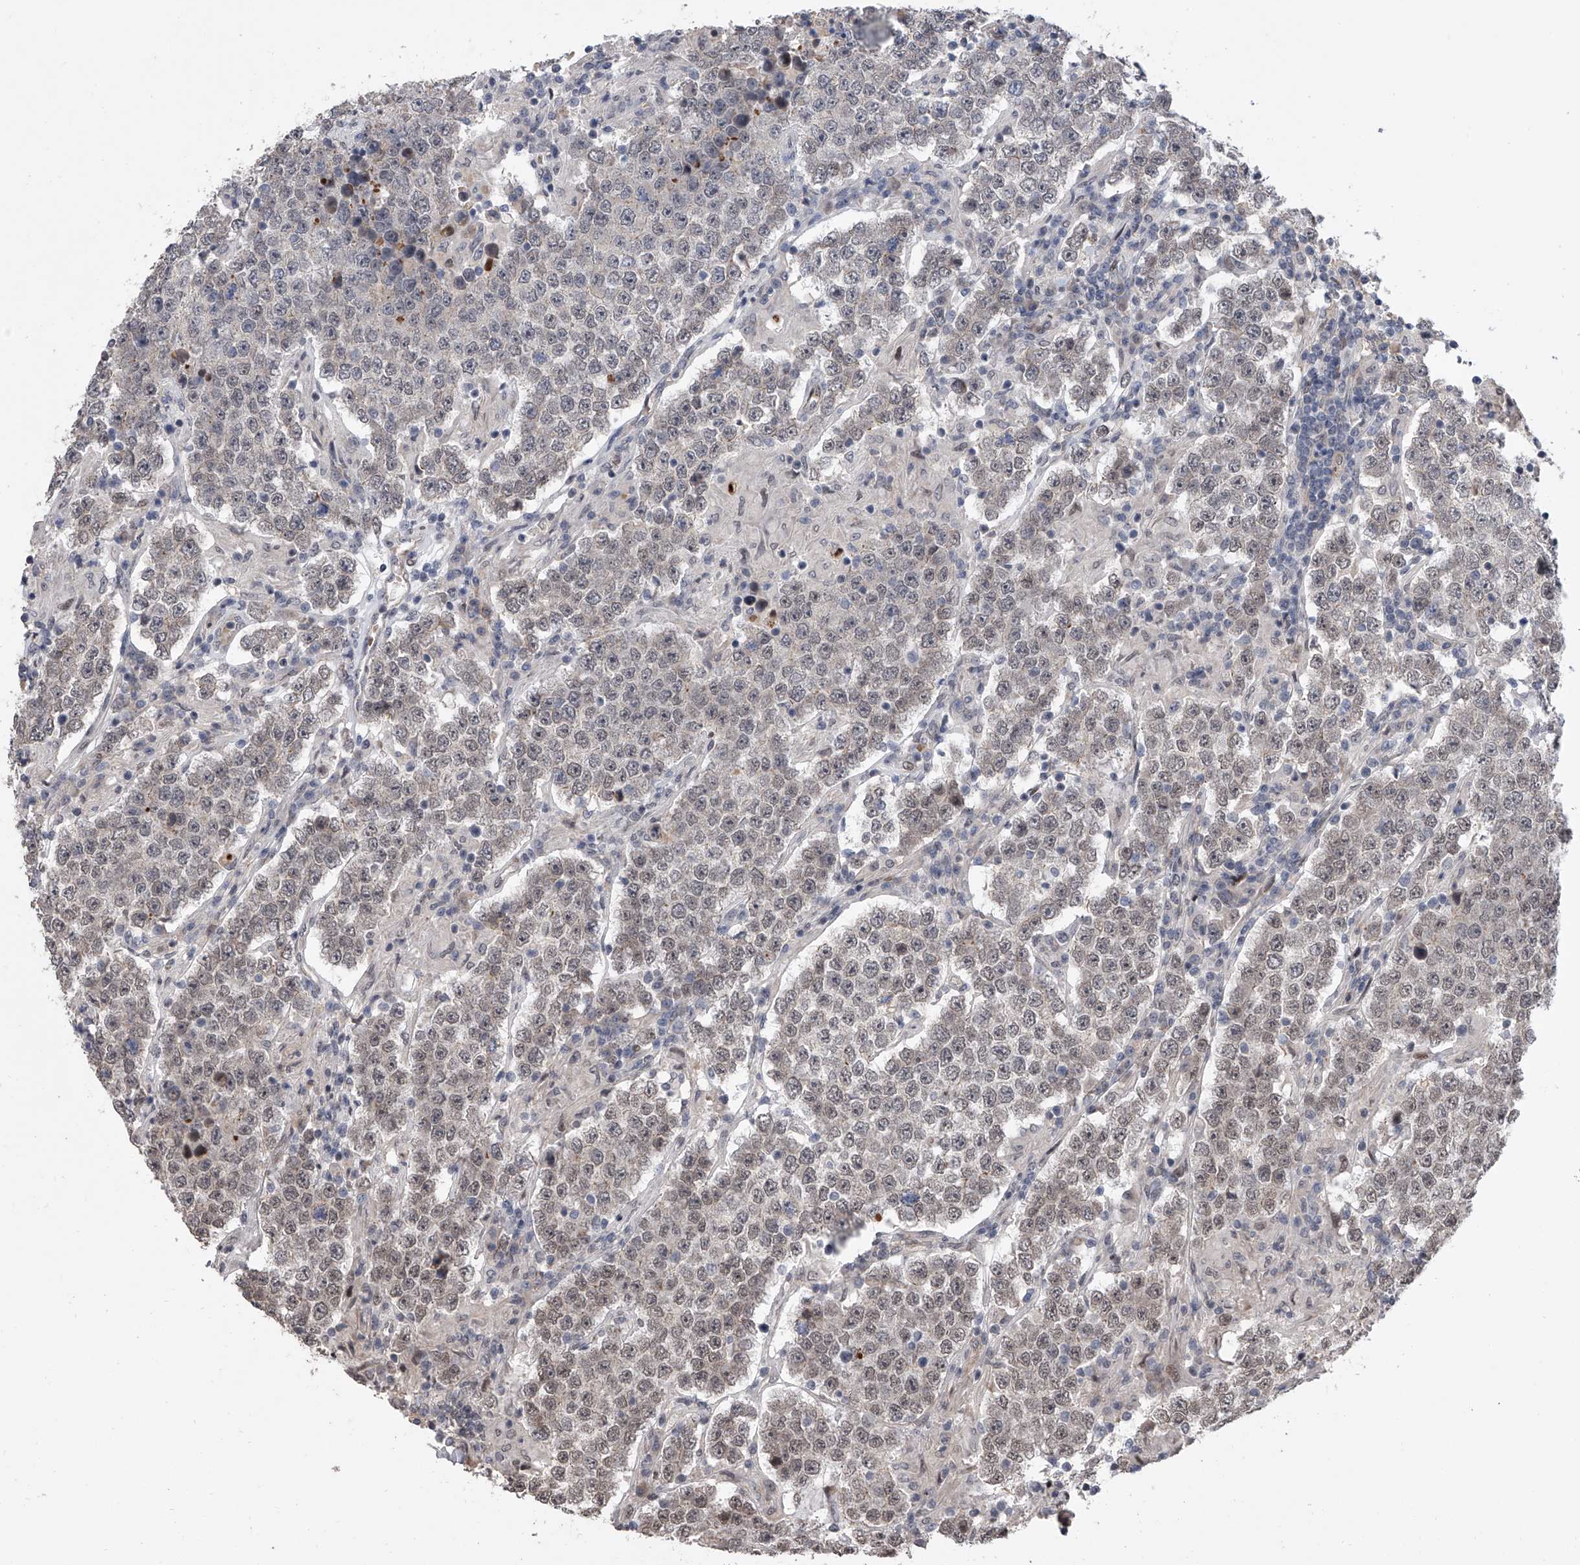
{"staining": {"intensity": "weak", "quantity": "25%-75%", "location": "nuclear"}, "tissue": "testis cancer", "cell_type": "Tumor cells", "image_type": "cancer", "snomed": [{"axis": "morphology", "description": "Normal tissue, NOS"}, {"axis": "morphology", "description": "Urothelial carcinoma, High grade"}, {"axis": "morphology", "description": "Seminoma, NOS"}, {"axis": "morphology", "description": "Carcinoma, Embryonal, NOS"}, {"axis": "topography", "description": "Urinary bladder"}, {"axis": "topography", "description": "Testis"}], "caption": "IHC image of neoplastic tissue: testis cancer stained using IHC reveals low levels of weak protein expression localized specifically in the nuclear of tumor cells, appearing as a nuclear brown color.", "gene": "ZNF426", "patient": {"sex": "male", "age": 41}}